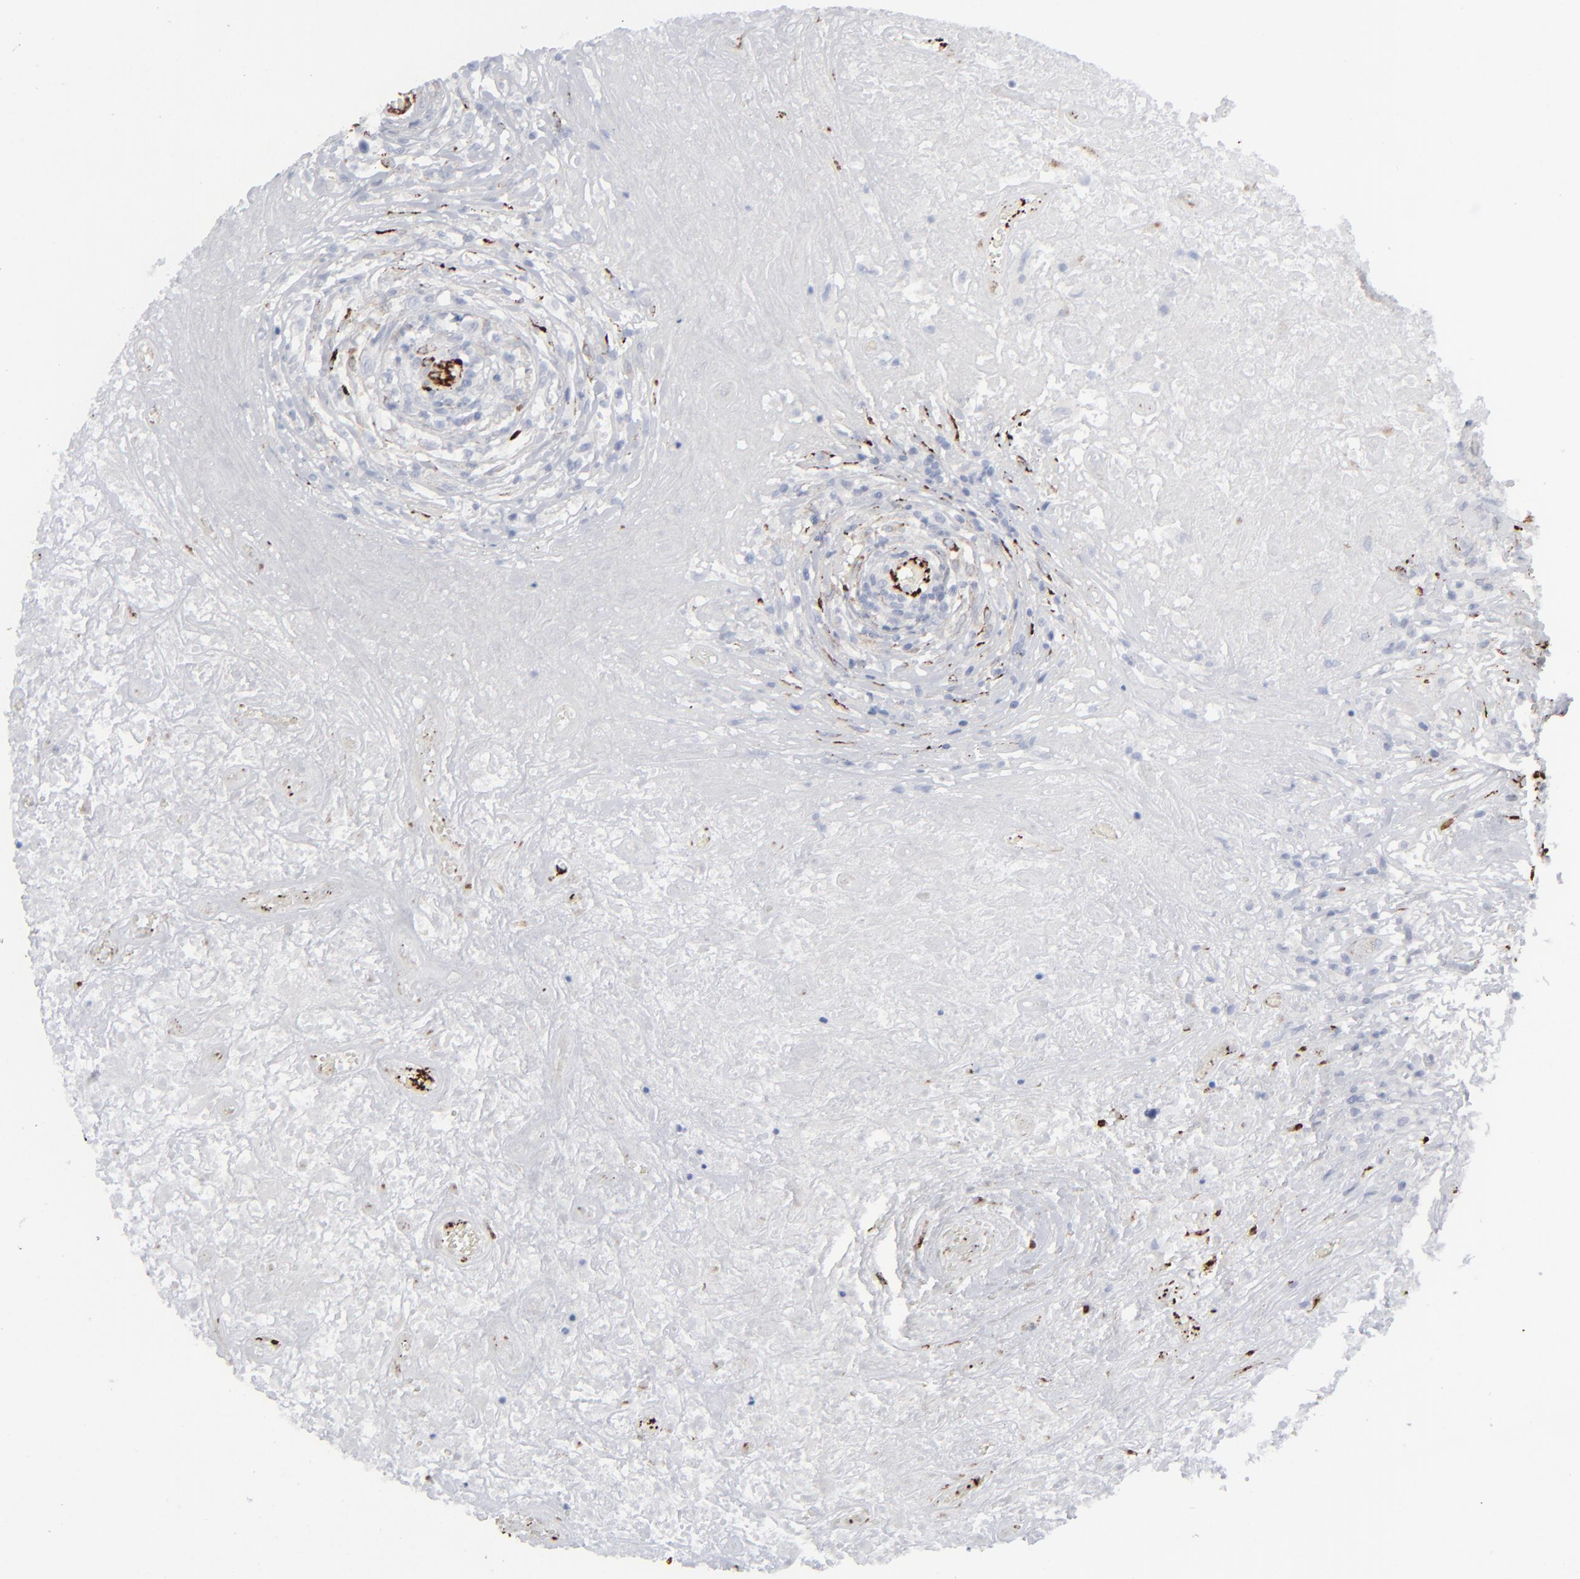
{"staining": {"intensity": "negative", "quantity": "none", "location": "none"}, "tissue": "lymphoma", "cell_type": "Tumor cells", "image_type": "cancer", "snomed": [{"axis": "morphology", "description": "Hodgkin's disease, NOS"}, {"axis": "topography", "description": "Lymph node"}], "caption": "Tumor cells are negative for brown protein staining in lymphoma. (DAB immunohistochemistry (IHC) visualized using brightfield microscopy, high magnification).", "gene": "SPARC", "patient": {"sex": "male", "age": 46}}